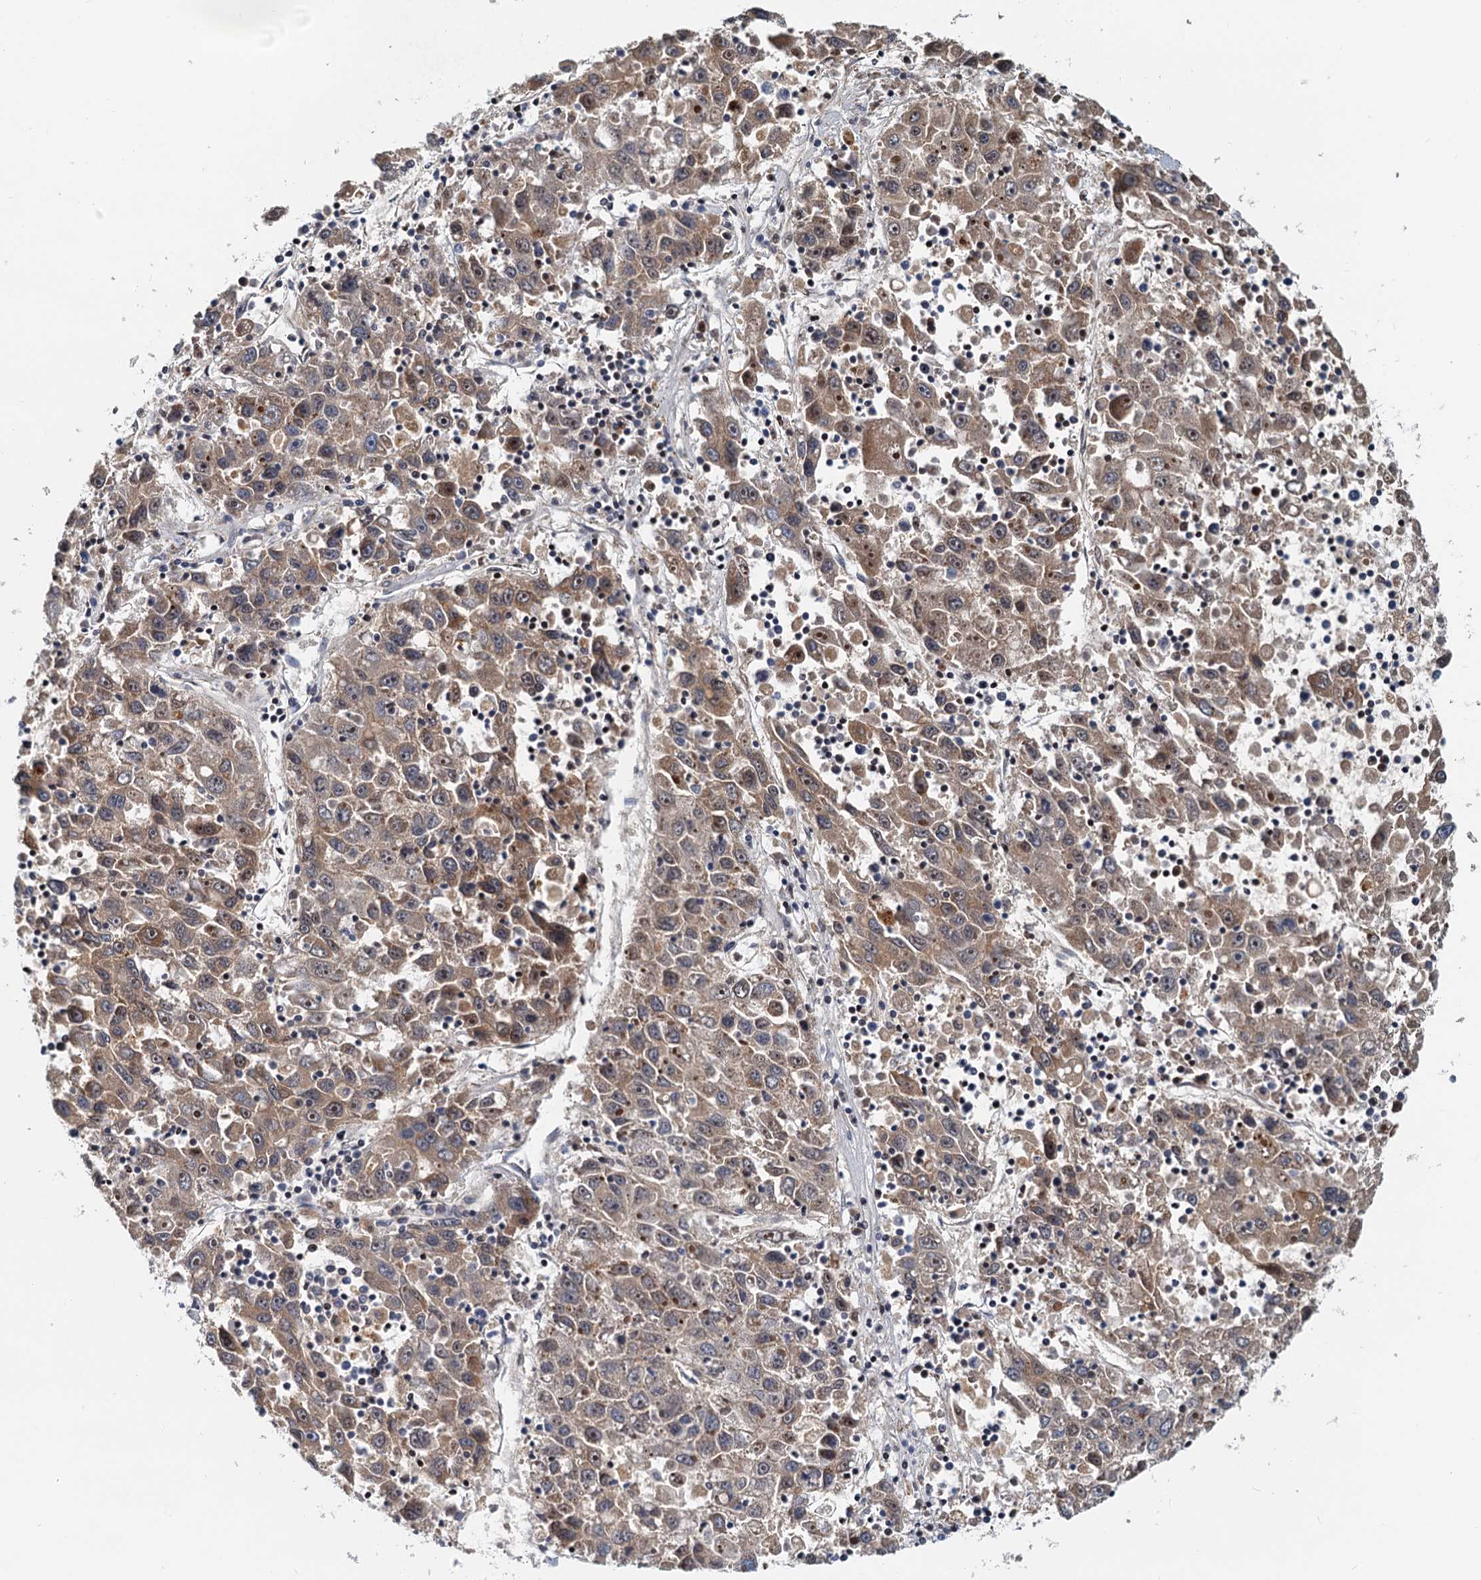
{"staining": {"intensity": "weak", "quantity": ">75%", "location": "cytoplasmic/membranous"}, "tissue": "liver cancer", "cell_type": "Tumor cells", "image_type": "cancer", "snomed": [{"axis": "morphology", "description": "Carcinoma, Hepatocellular, NOS"}, {"axis": "topography", "description": "Liver"}], "caption": "There is low levels of weak cytoplasmic/membranous staining in tumor cells of hepatocellular carcinoma (liver), as demonstrated by immunohistochemical staining (brown color).", "gene": "TOLLIP", "patient": {"sex": "male", "age": 49}}